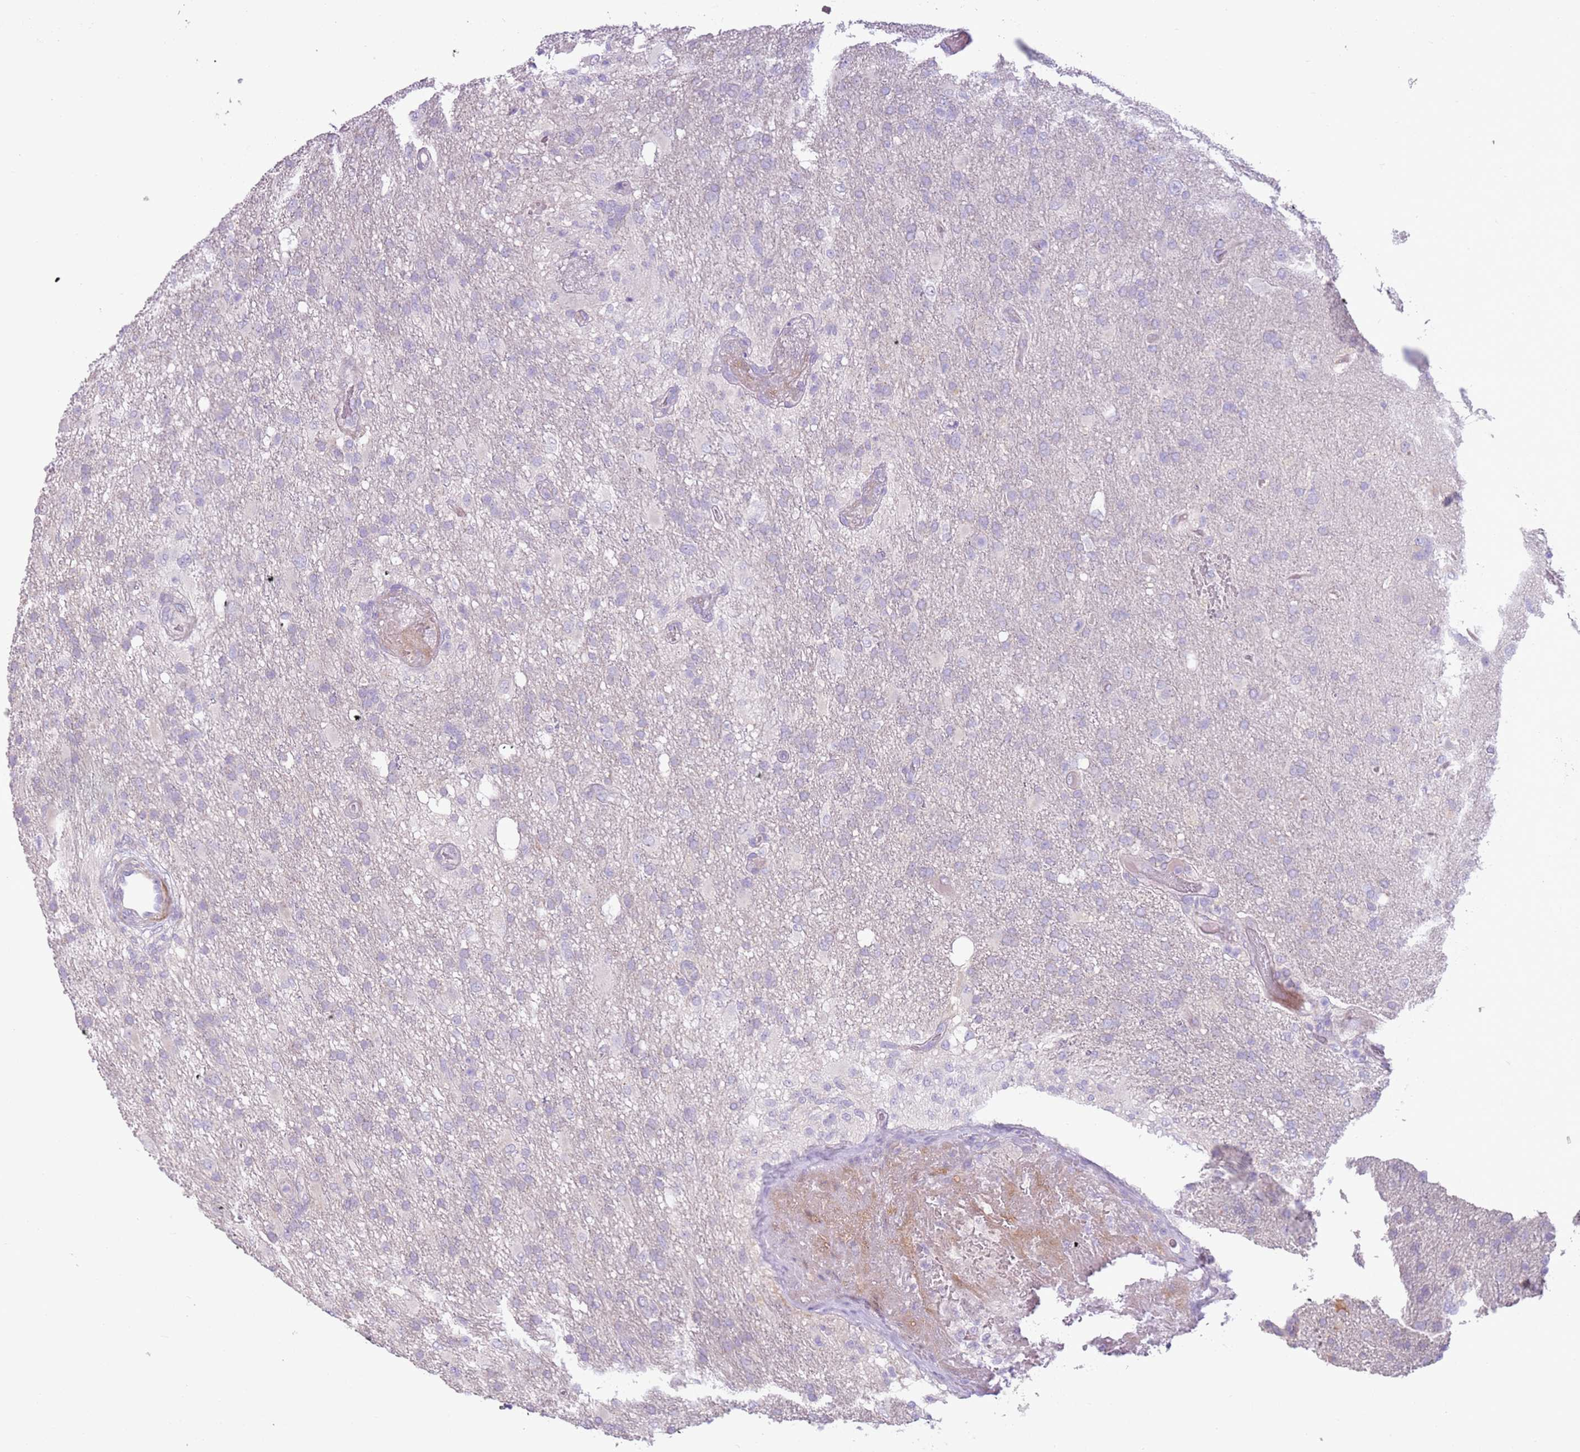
{"staining": {"intensity": "negative", "quantity": "none", "location": "none"}, "tissue": "glioma", "cell_type": "Tumor cells", "image_type": "cancer", "snomed": [{"axis": "morphology", "description": "Glioma, malignant, High grade"}, {"axis": "topography", "description": "Brain"}], "caption": "Immunohistochemical staining of human high-grade glioma (malignant) shows no significant staining in tumor cells. Nuclei are stained in blue.", "gene": "ZNF239", "patient": {"sex": "female", "age": 74}}